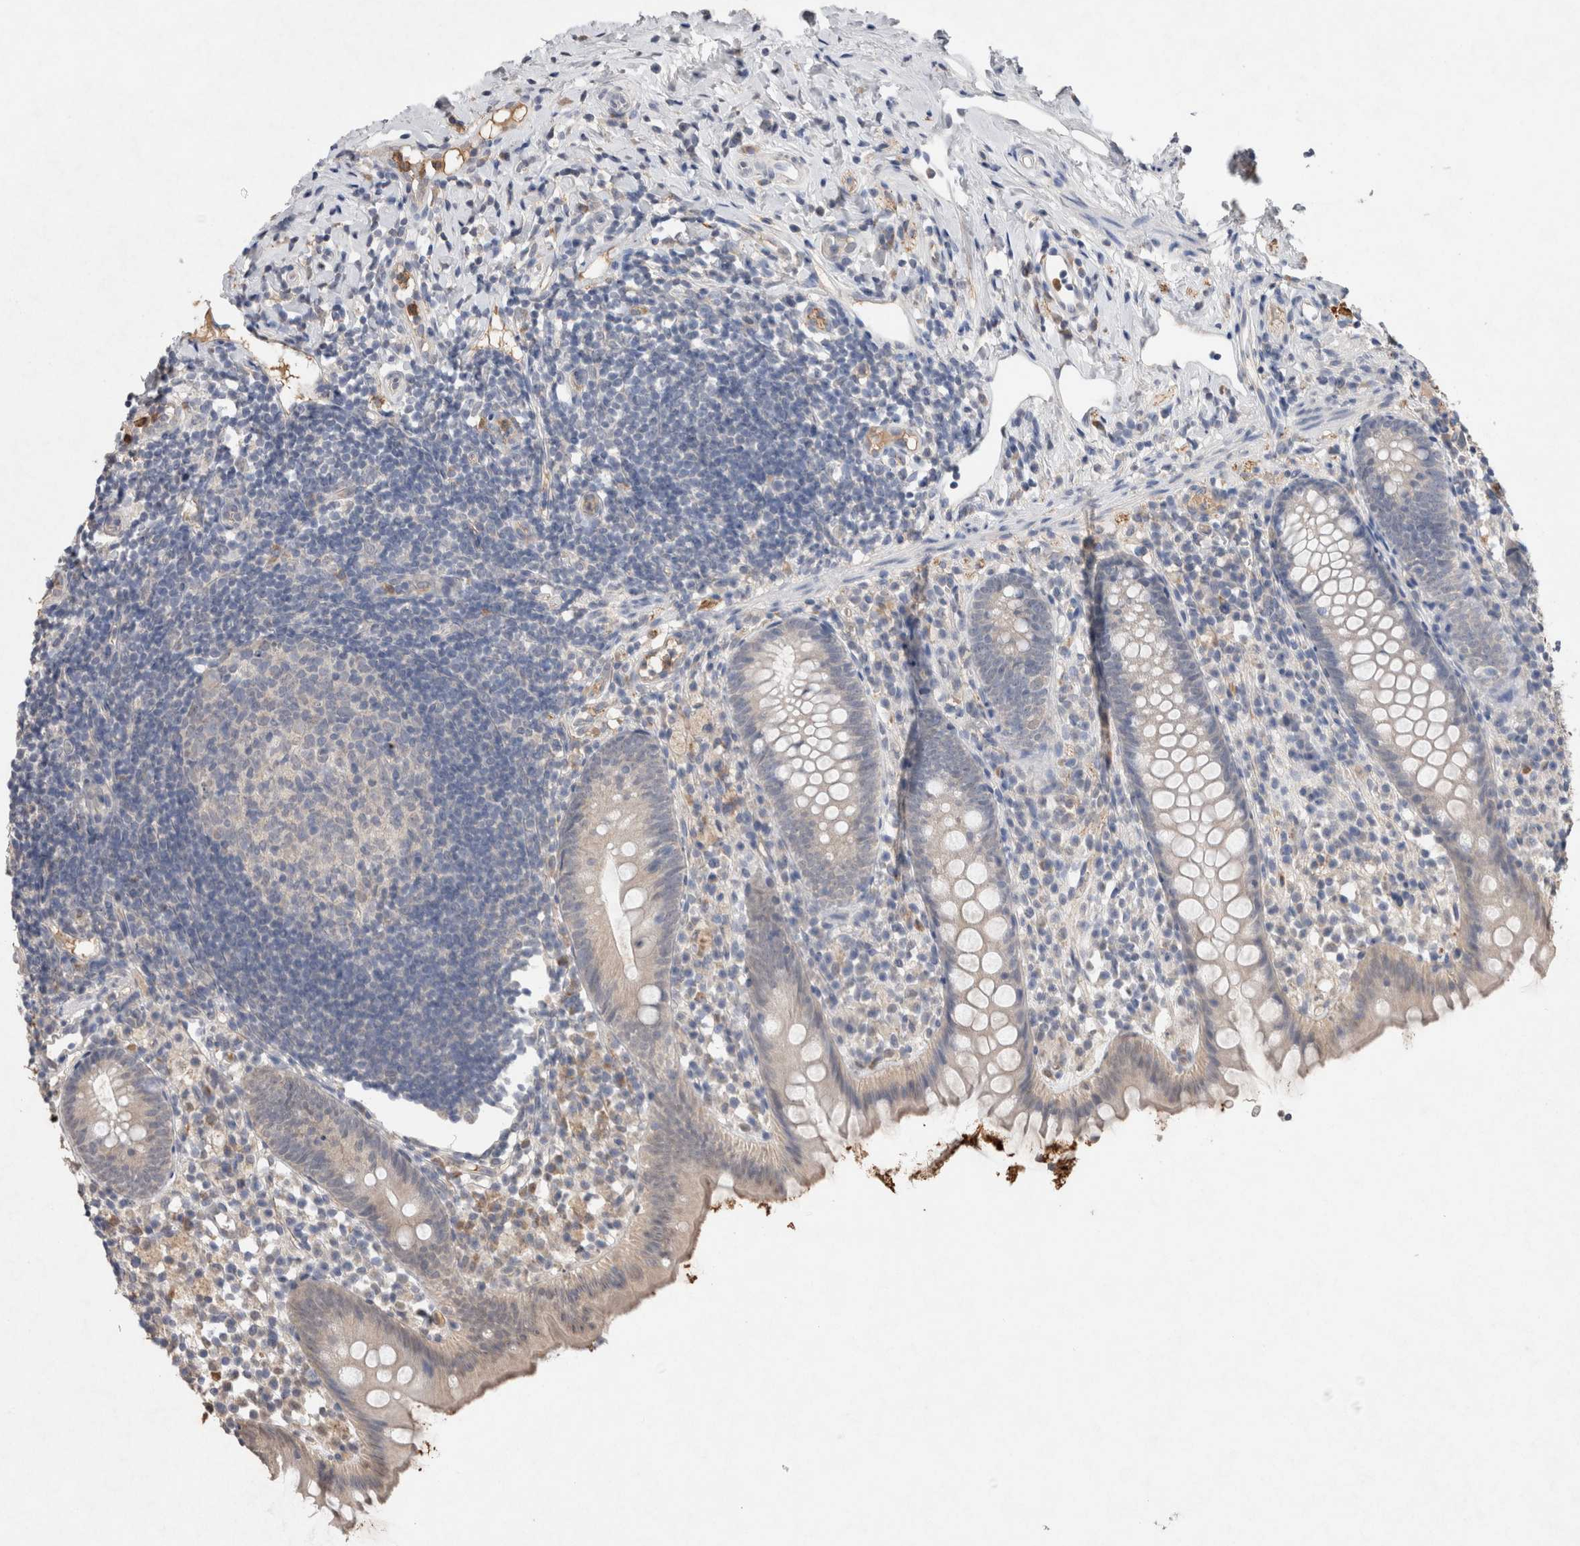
{"staining": {"intensity": "negative", "quantity": "none", "location": "none"}, "tissue": "appendix", "cell_type": "Glandular cells", "image_type": "normal", "snomed": [{"axis": "morphology", "description": "Normal tissue, NOS"}, {"axis": "topography", "description": "Appendix"}], "caption": "Glandular cells are negative for protein expression in normal human appendix. Brightfield microscopy of IHC stained with DAB (3,3'-diaminobenzidine) (brown) and hematoxylin (blue), captured at high magnification.", "gene": "FABP7", "patient": {"sex": "female", "age": 20}}